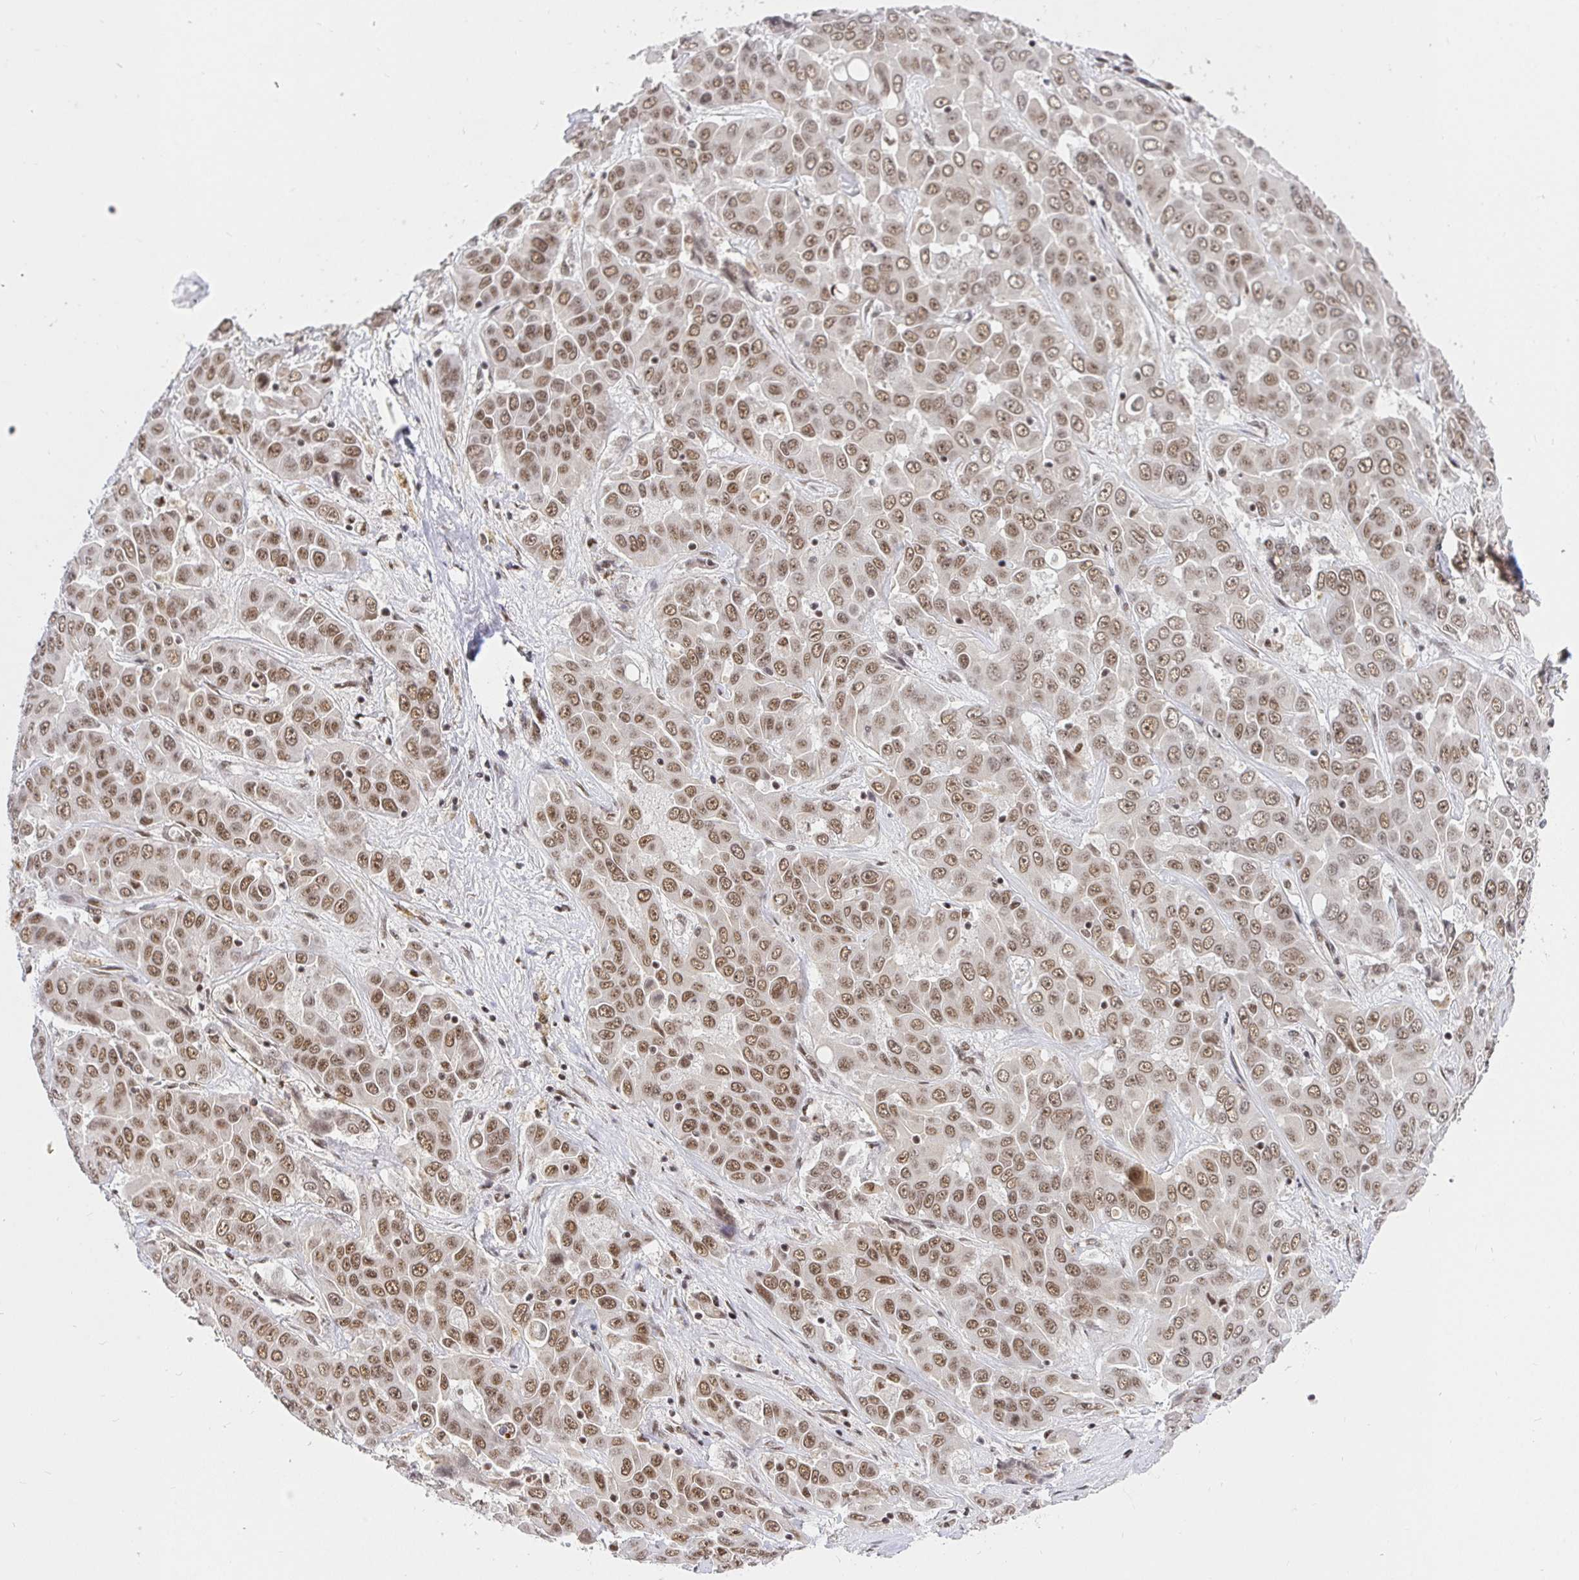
{"staining": {"intensity": "moderate", "quantity": ">75%", "location": "nuclear"}, "tissue": "liver cancer", "cell_type": "Tumor cells", "image_type": "cancer", "snomed": [{"axis": "morphology", "description": "Cholangiocarcinoma"}, {"axis": "topography", "description": "Liver"}], "caption": "A brown stain shows moderate nuclear positivity of a protein in liver cholangiocarcinoma tumor cells.", "gene": "USF1", "patient": {"sex": "female", "age": 52}}